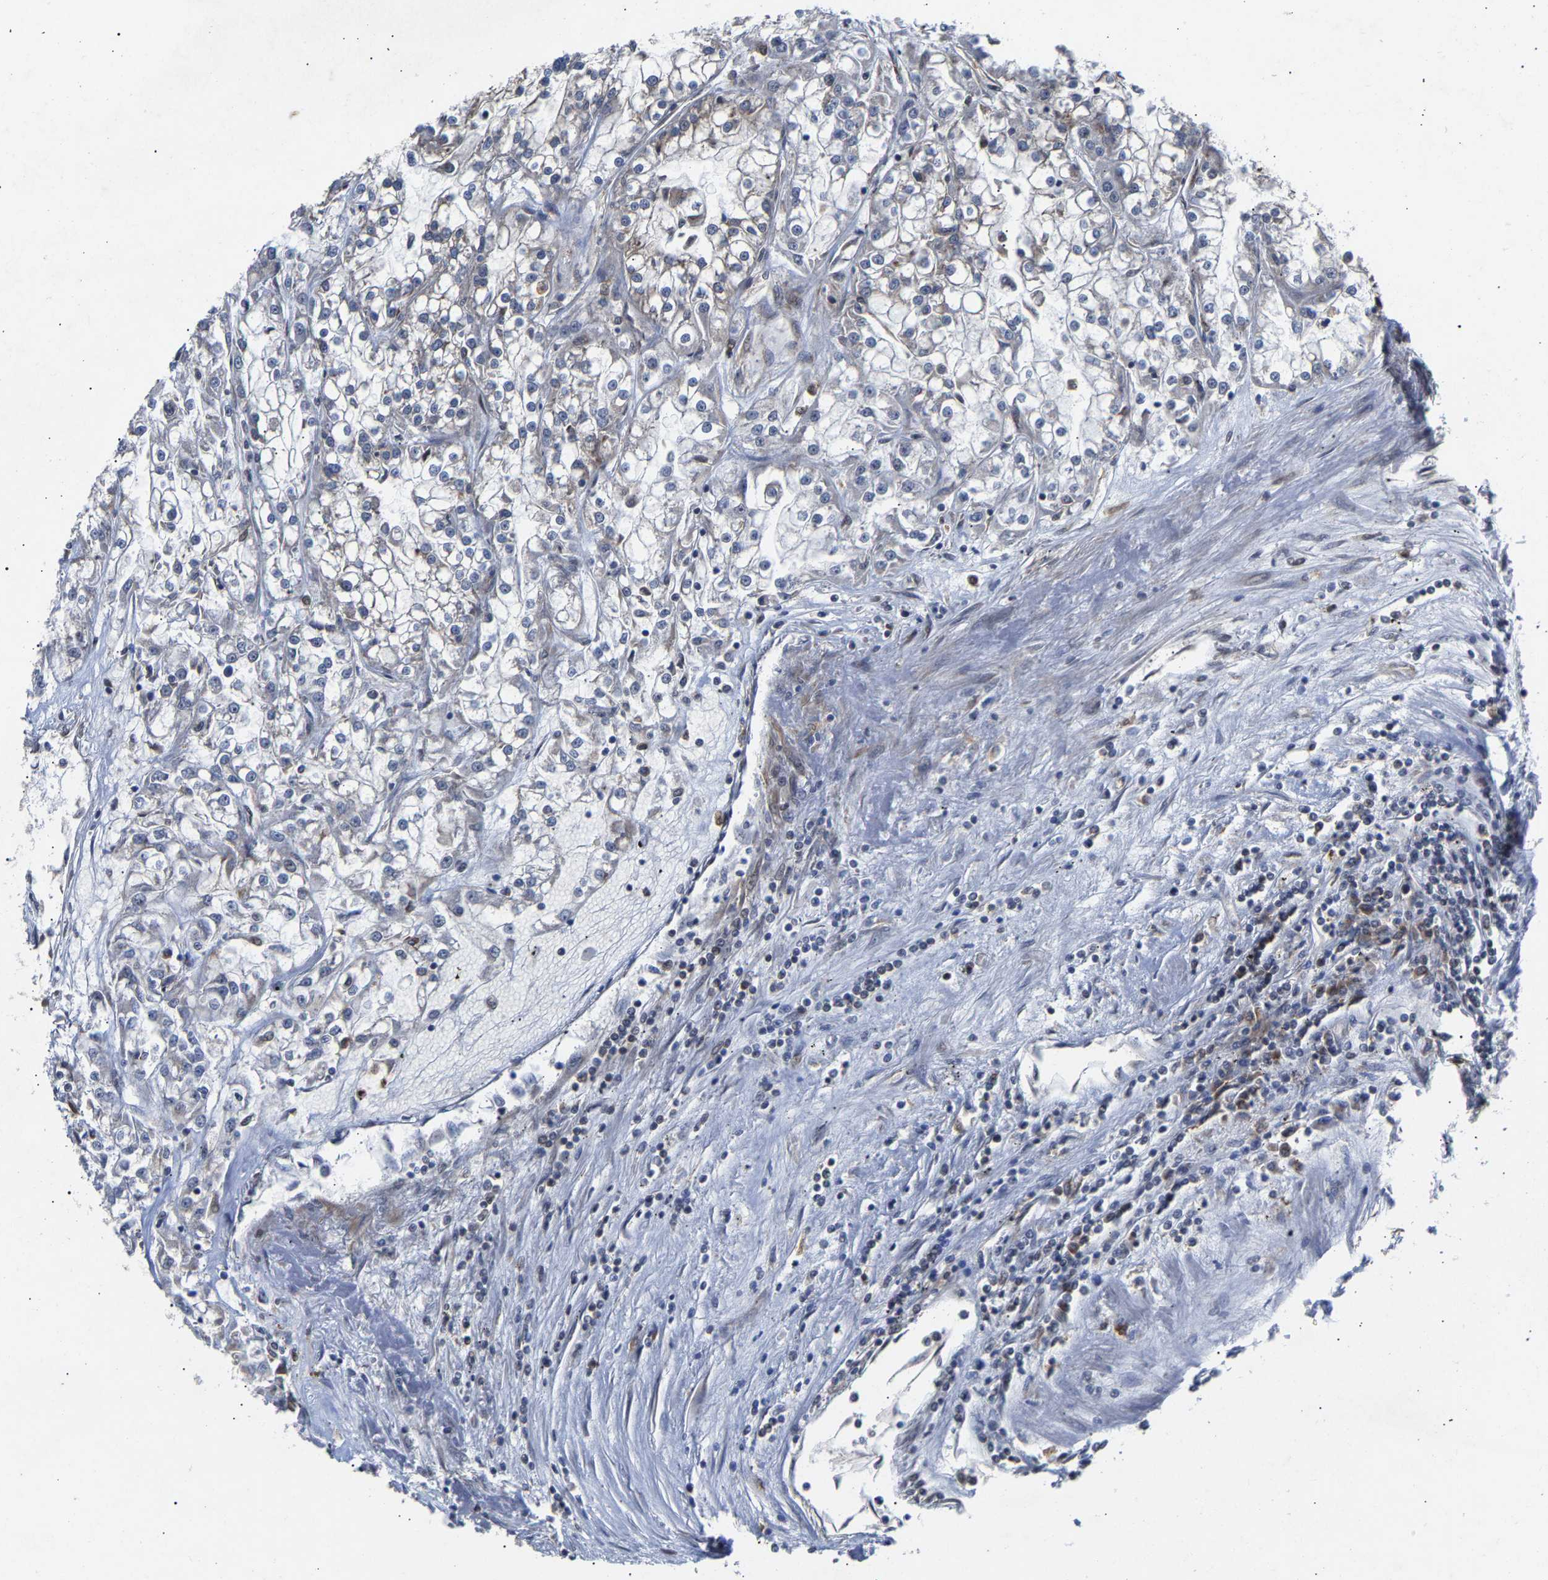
{"staining": {"intensity": "moderate", "quantity": "<25%", "location": "cytoplasmic/membranous"}, "tissue": "renal cancer", "cell_type": "Tumor cells", "image_type": "cancer", "snomed": [{"axis": "morphology", "description": "Adenocarcinoma, NOS"}, {"axis": "topography", "description": "Kidney"}], "caption": "About <25% of tumor cells in renal cancer exhibit moderate cytoplasmic/membranous protein expression as visualized by brown immunohistochemical staining.", "gene": "CLIP2", "patient": {"sex": "female", "age": 52}}